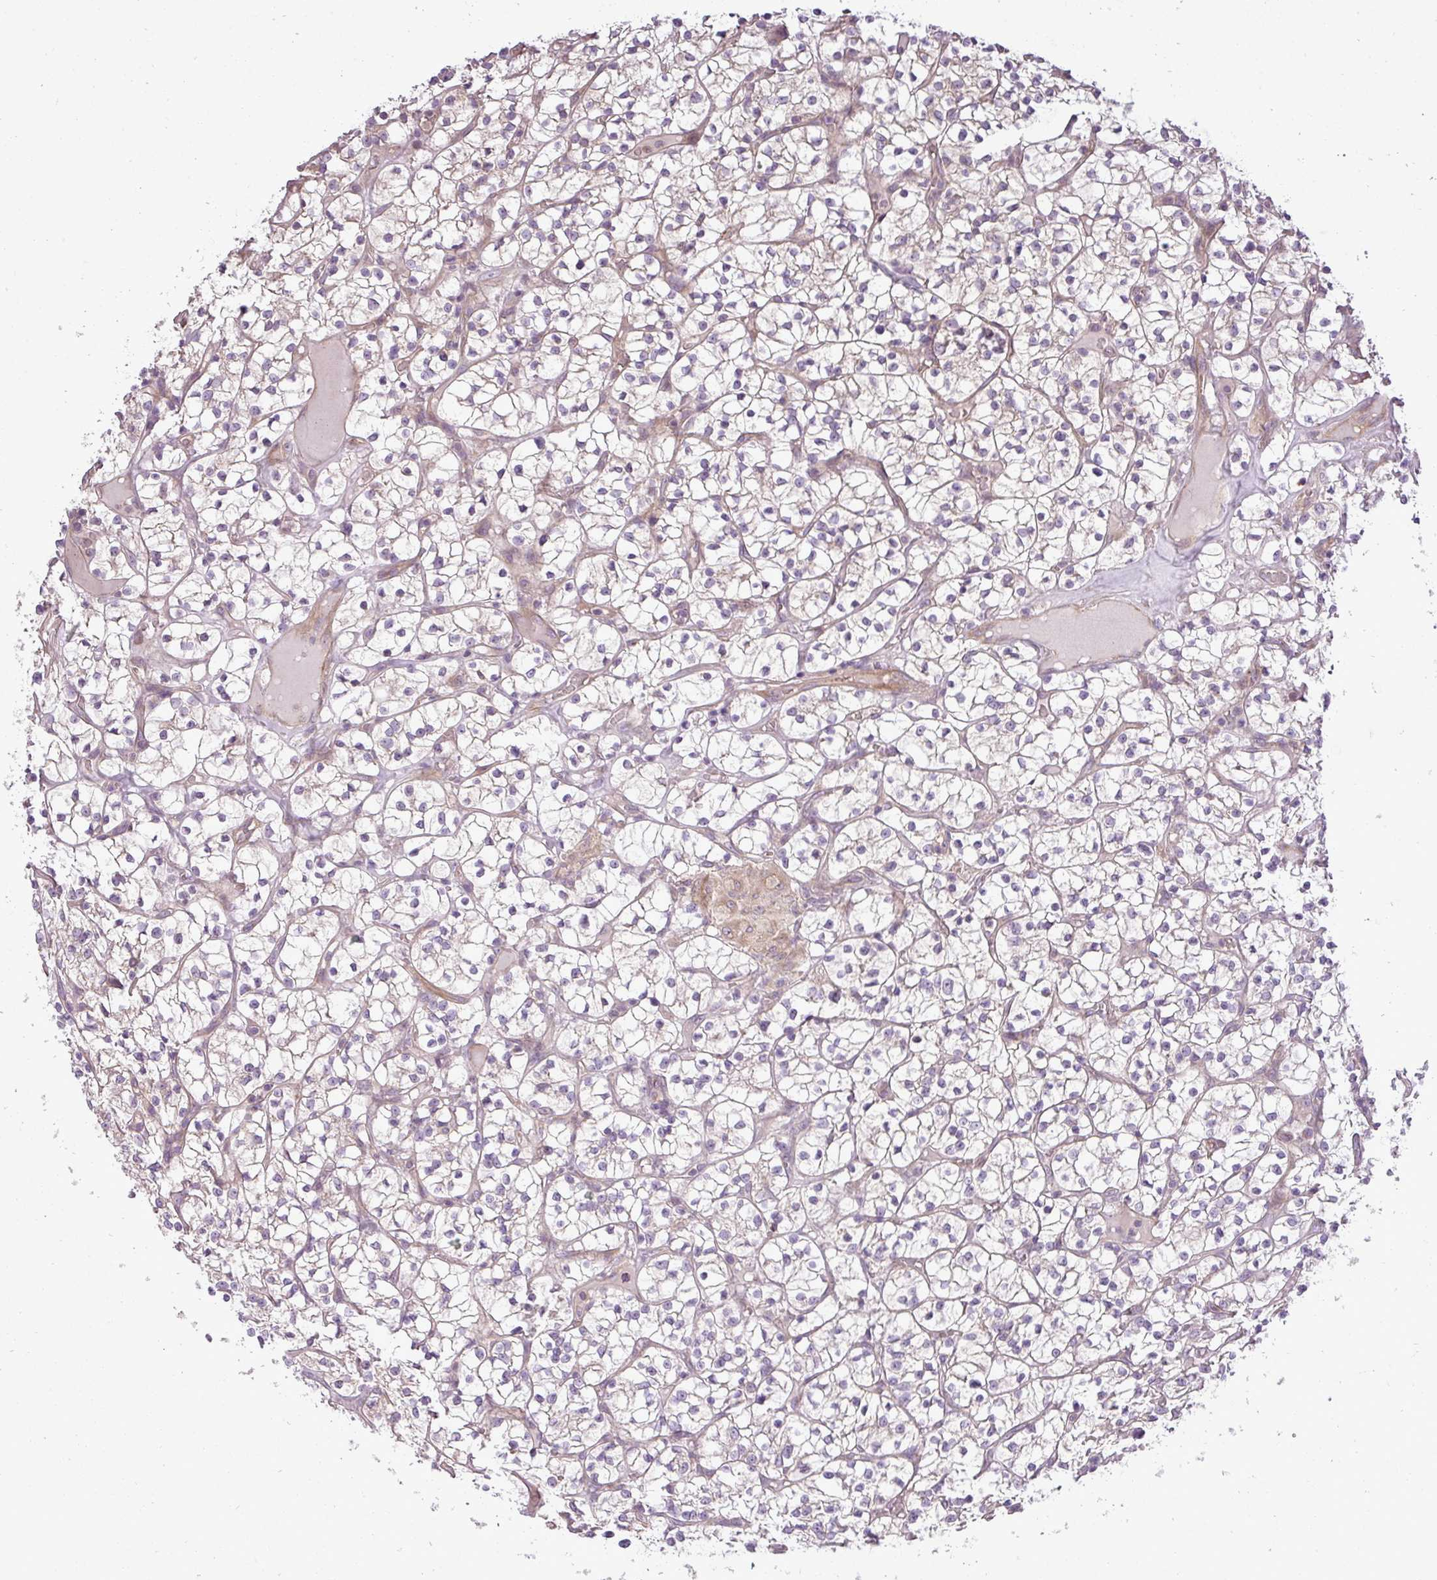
{"staining": {"intensity": "weak", "quantity": "<25%", "location": "cytoplasmic/membranous"}, "tissue": "renal cancer", "cell_type": "Tumor cells", "image_type": "cancer", "snomed": [{"axis": "morphology", "description": "Adenocarcinoma, NOS"}, {"axis": "topography", "description": "Kidney"}], "caption": "Tumor cells show no significant staining in adenocarcinoma (renal). (Stains: DAB (3,3'-diaminobenzidine) IHC with hematoxylin counter stain, Microscopy: brightfield microscopy at high magnification).", "gene": "ZDHHC1", "patient": {"sex": "female", "age": 64}}